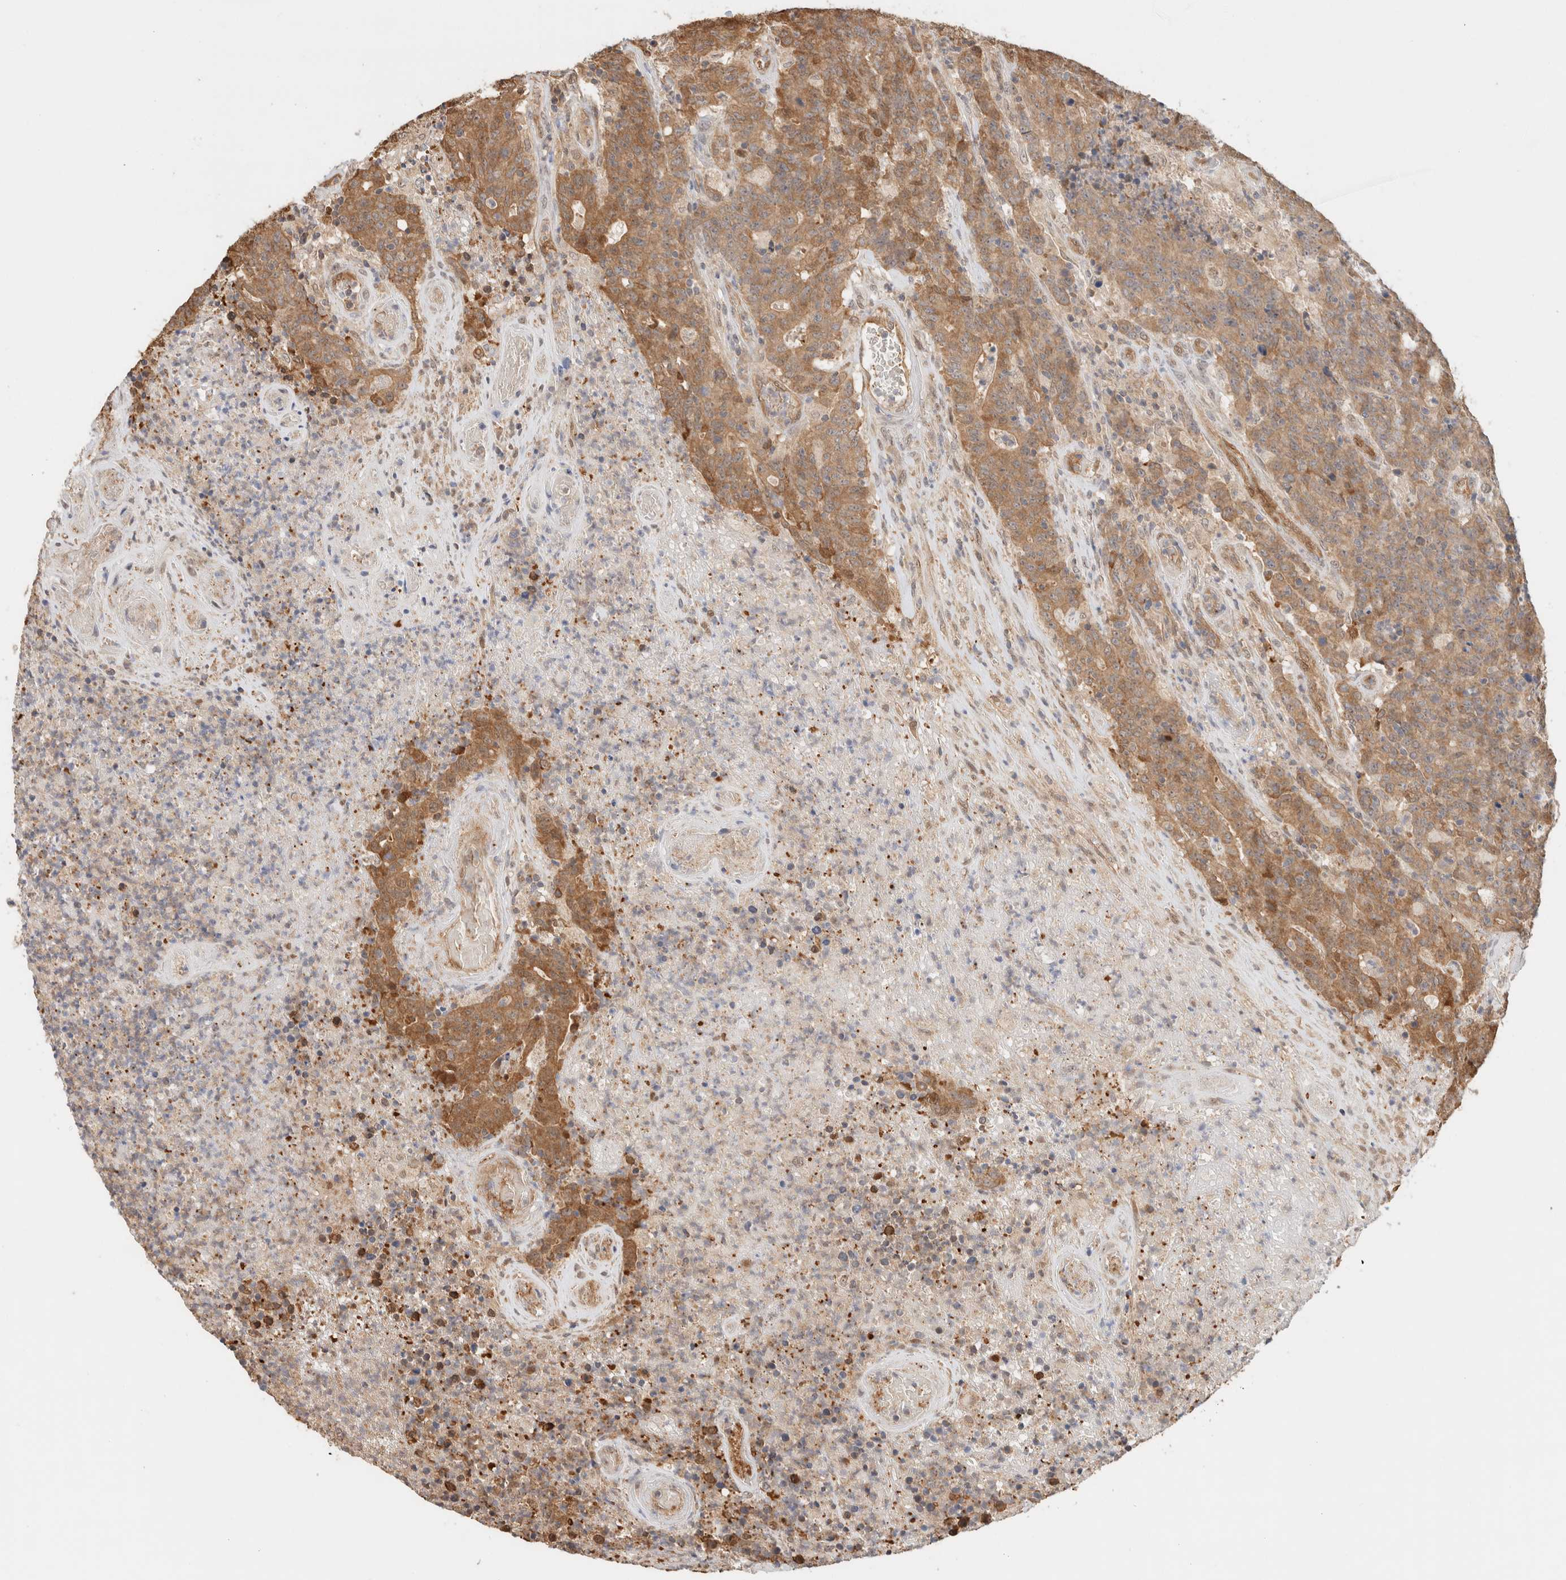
{"staining": {"intensity": "moderate", "quantity": ">75%", "location": "cytoplasmic/membranous"}, "tissue": "colorectal cancer", "cell_type": "Tumor cells", "image_type": "cancer", "snomed": [{"axis": "morphology", "description": "Normal tissue, NOS"}, {"axis": "morphology", "description": "Adenocarcinoma, NOS"}, {"axis": "topography", "description": "Colon"}], "caption": "Protein staining exhibits moderate cytoplasmic/membranous staining in approximately >75% of tumor cells in colorectal adenocarcinoma.", "gene": "CA13", "patient": {"sex": "female", "age": 75}}